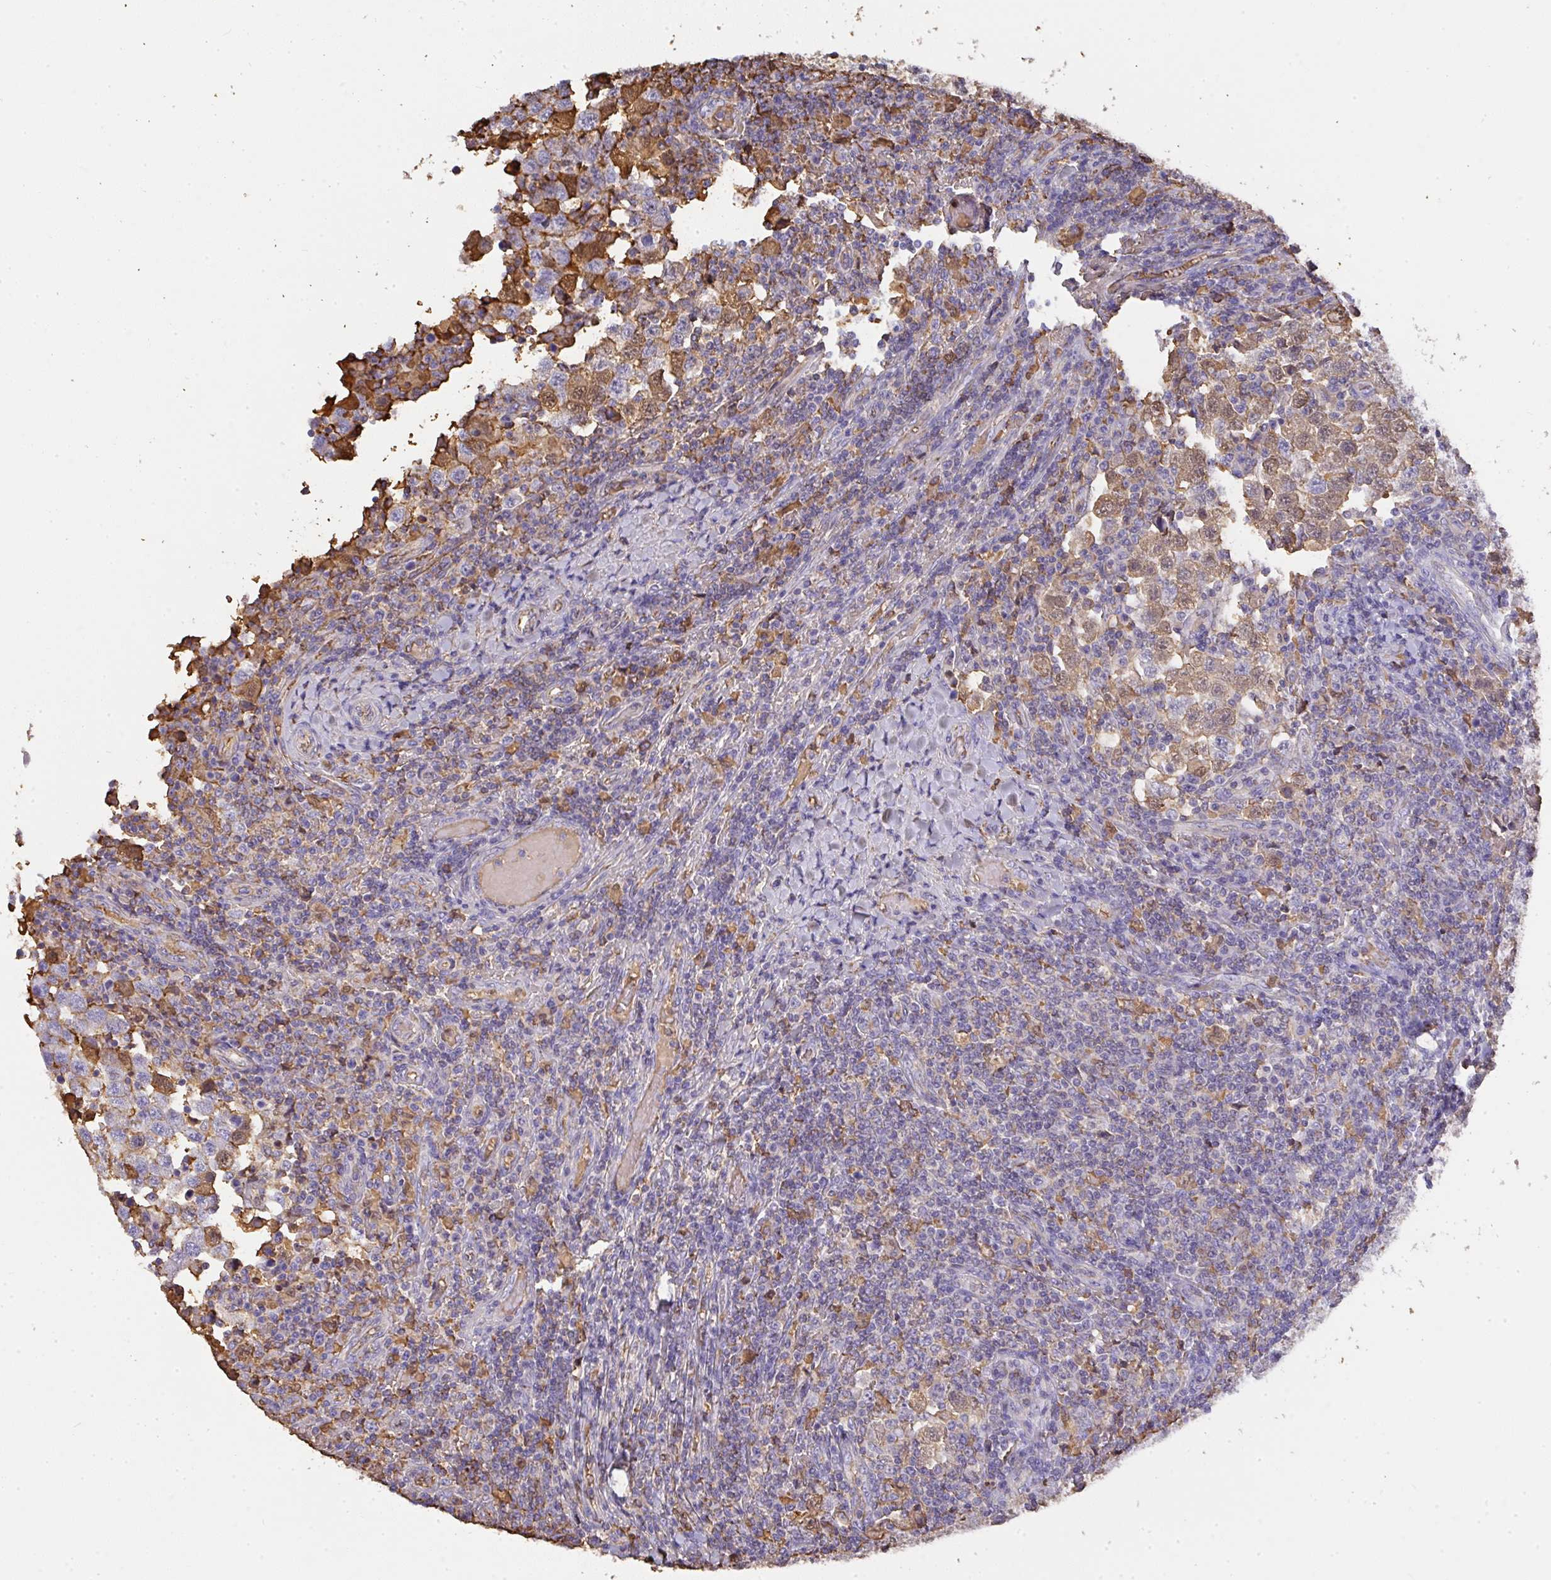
{"staining": {"intensity": "moderate", "quantity": "<25%", "location": "cytoplasmic/membranous"}, "tissue": "testis cancer", "cell_type": "Tumor cells", "image_type": "cancer", "snomed": [{"axis": "morphology", "description": "Seminoma, NOS"}, {"axis": "topography", "description": "Testis"}], "caption": "A micrograph of human testis seminoma stained for a protein shows moderate cytoplasmic/membranous brown staining in tumor cells.", "gene": "SMYD5", "patient": {"sex": "male", "age": 34}}